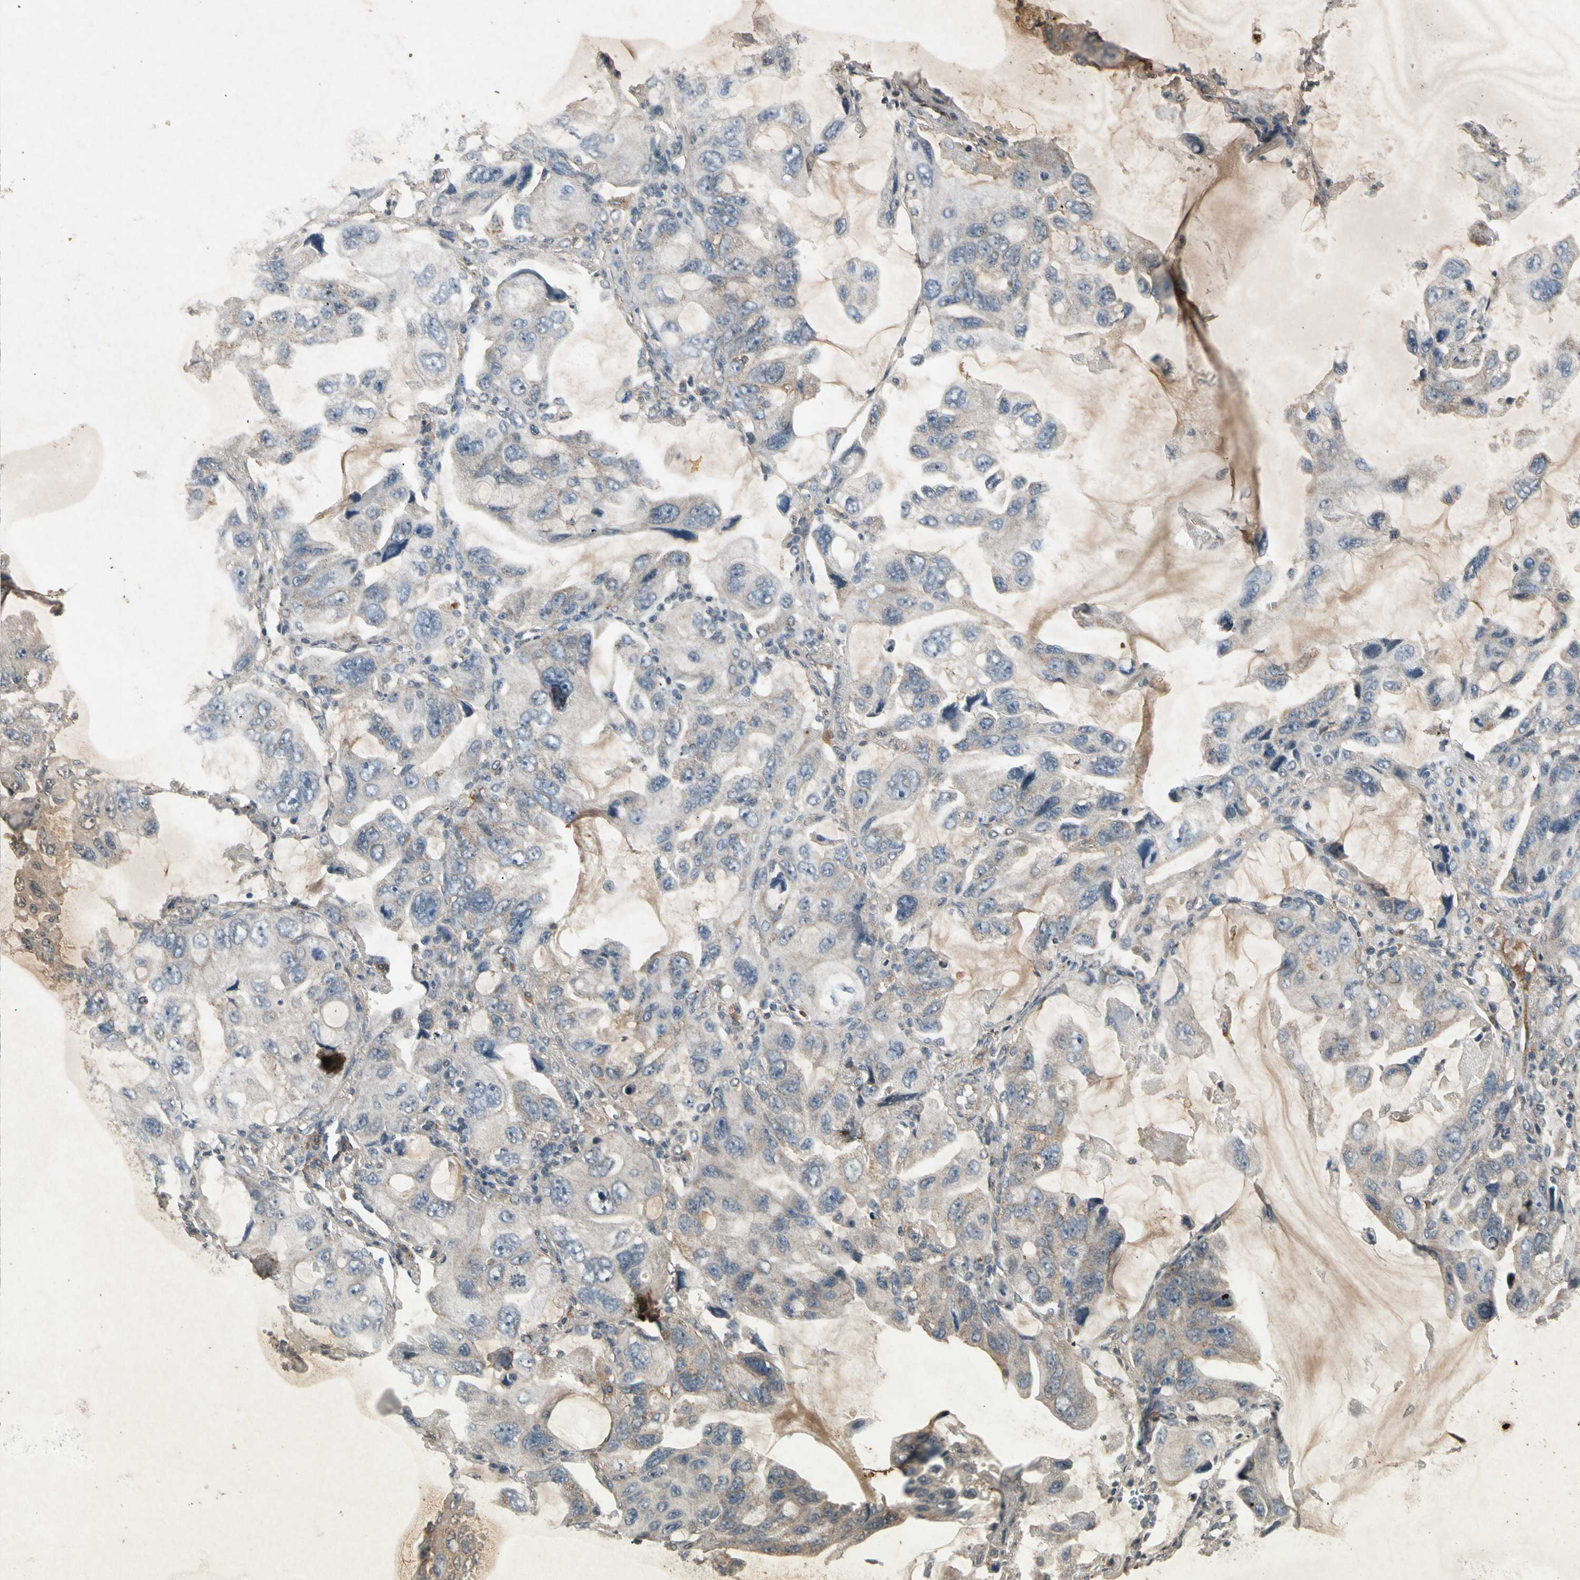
{"staining": {"intensity": "weak", "quantity": "<25%", "location": "cytoplasmic/membranous"}, "tissue": "lung cancer", "cell_type": "Tumor cells", "image_type": "cancer", "snomed": [{"axis": "morphology", "description": "Squamous cell carcinoma, NOS"}, {"axis": "topography", "description": "Lung"}], "caption": "Immunohistochemical staining of human lung squamous cell carcinoma exhibits no significant expression in tumor cells.", "gene": "GPLD1", "patient": {"sex": "female", "age": 73}}